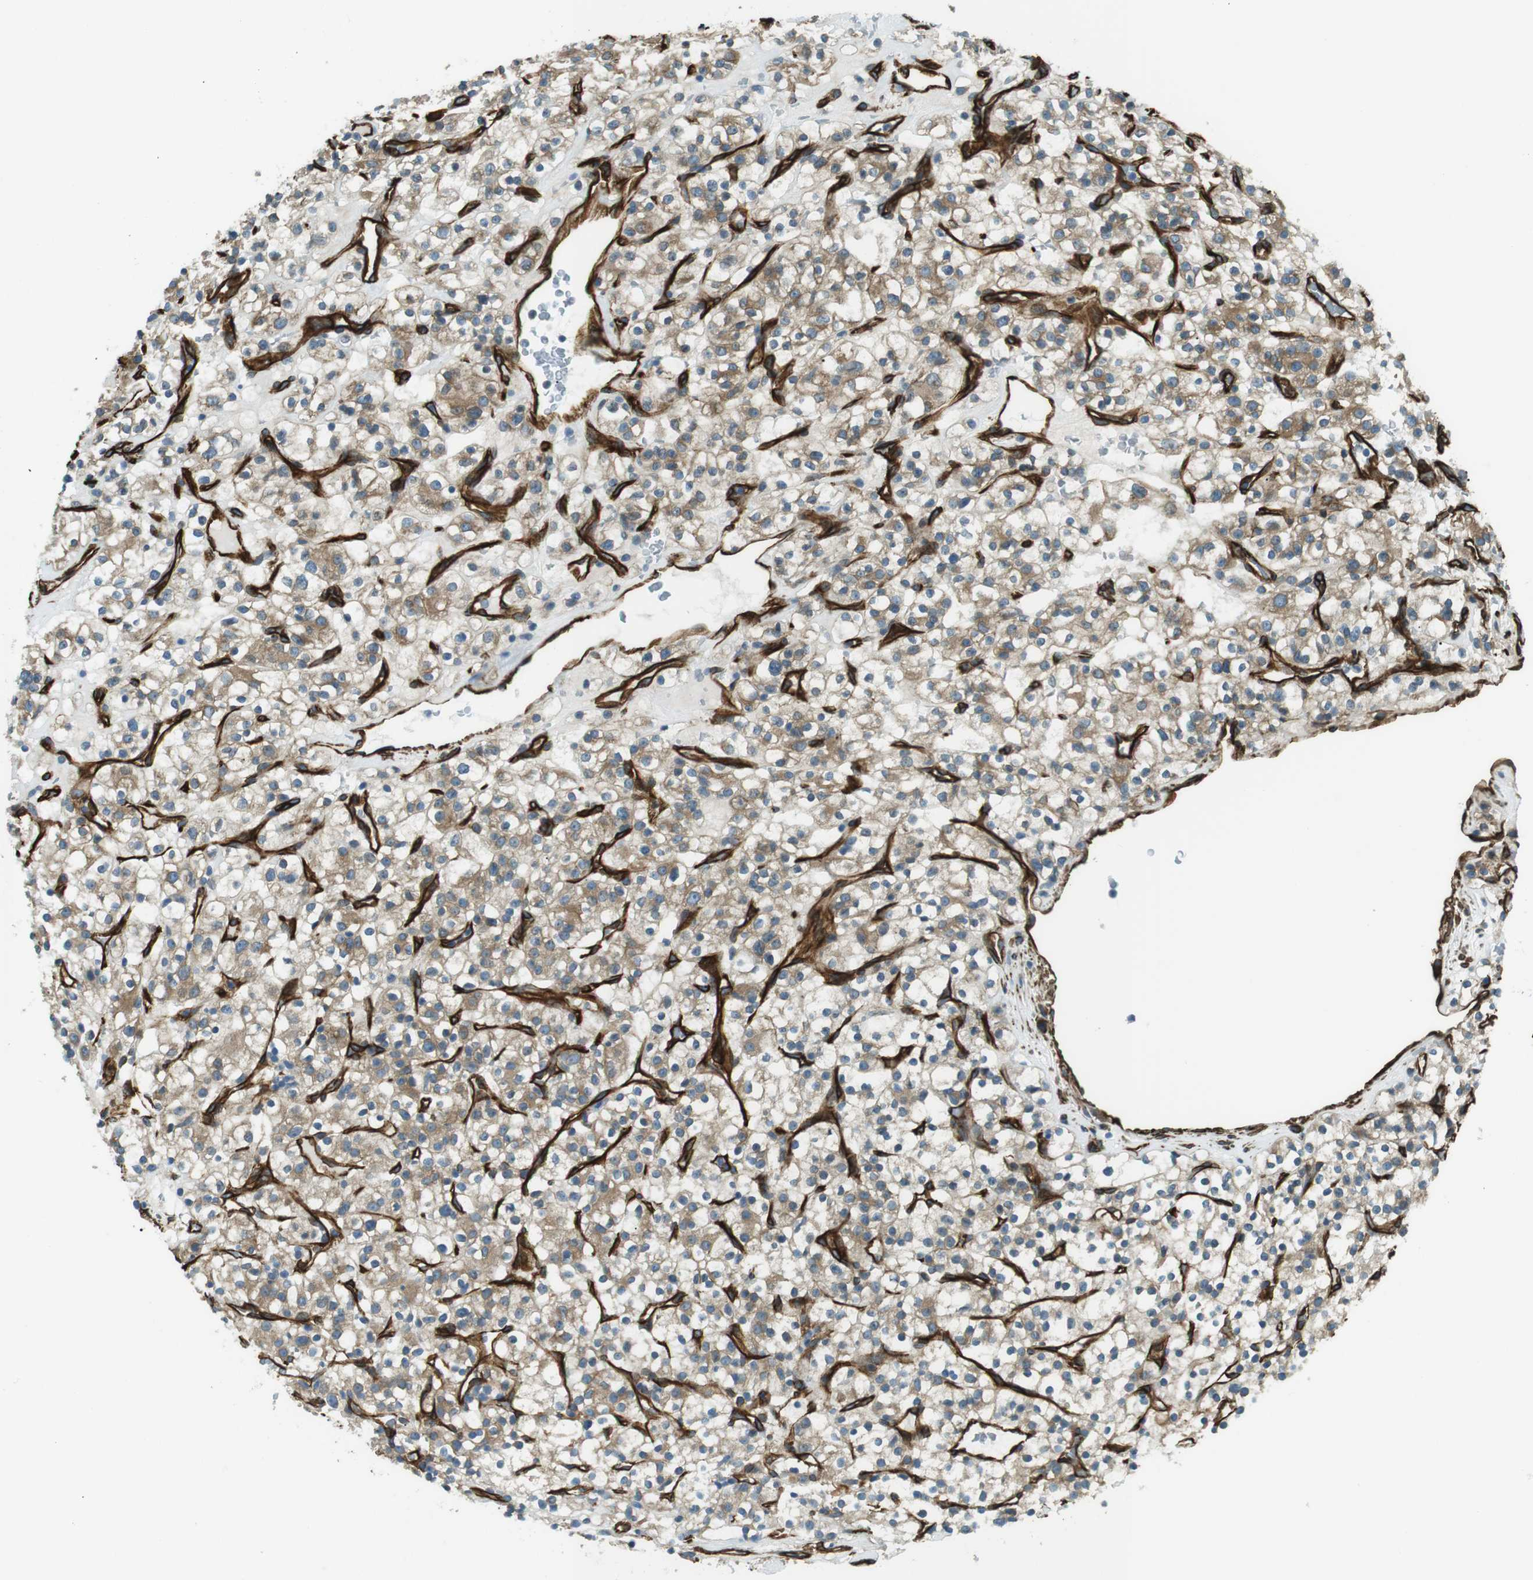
{"staining": {"intensity": "weak", "quantity": ">75%", "location": "cytoplasmic/membranous"}, "tissue": "renal cancer", "cell_type": "Tumor cells", "image_type": "cancer", "snomed": [{"axis": "morphology", "description": "Normal tissue, NOS"}, {"axis": "morphology", "description": "Adenocarcinoma, NOS"}, {"axis": "topography", "description": "Kidney"}], "caption": "The micrograph demonstrates a brown stain indicating the presence of a protein in the cytoplasmic/membranous of tumor cells in renal cancer. The staining is performed using DAB brown chromogen to label protein expression. The nuclei are counter-stained blue using hematoxylin.", "gene": "ODR4", "patient": {"sex": "female", "age": 72}}